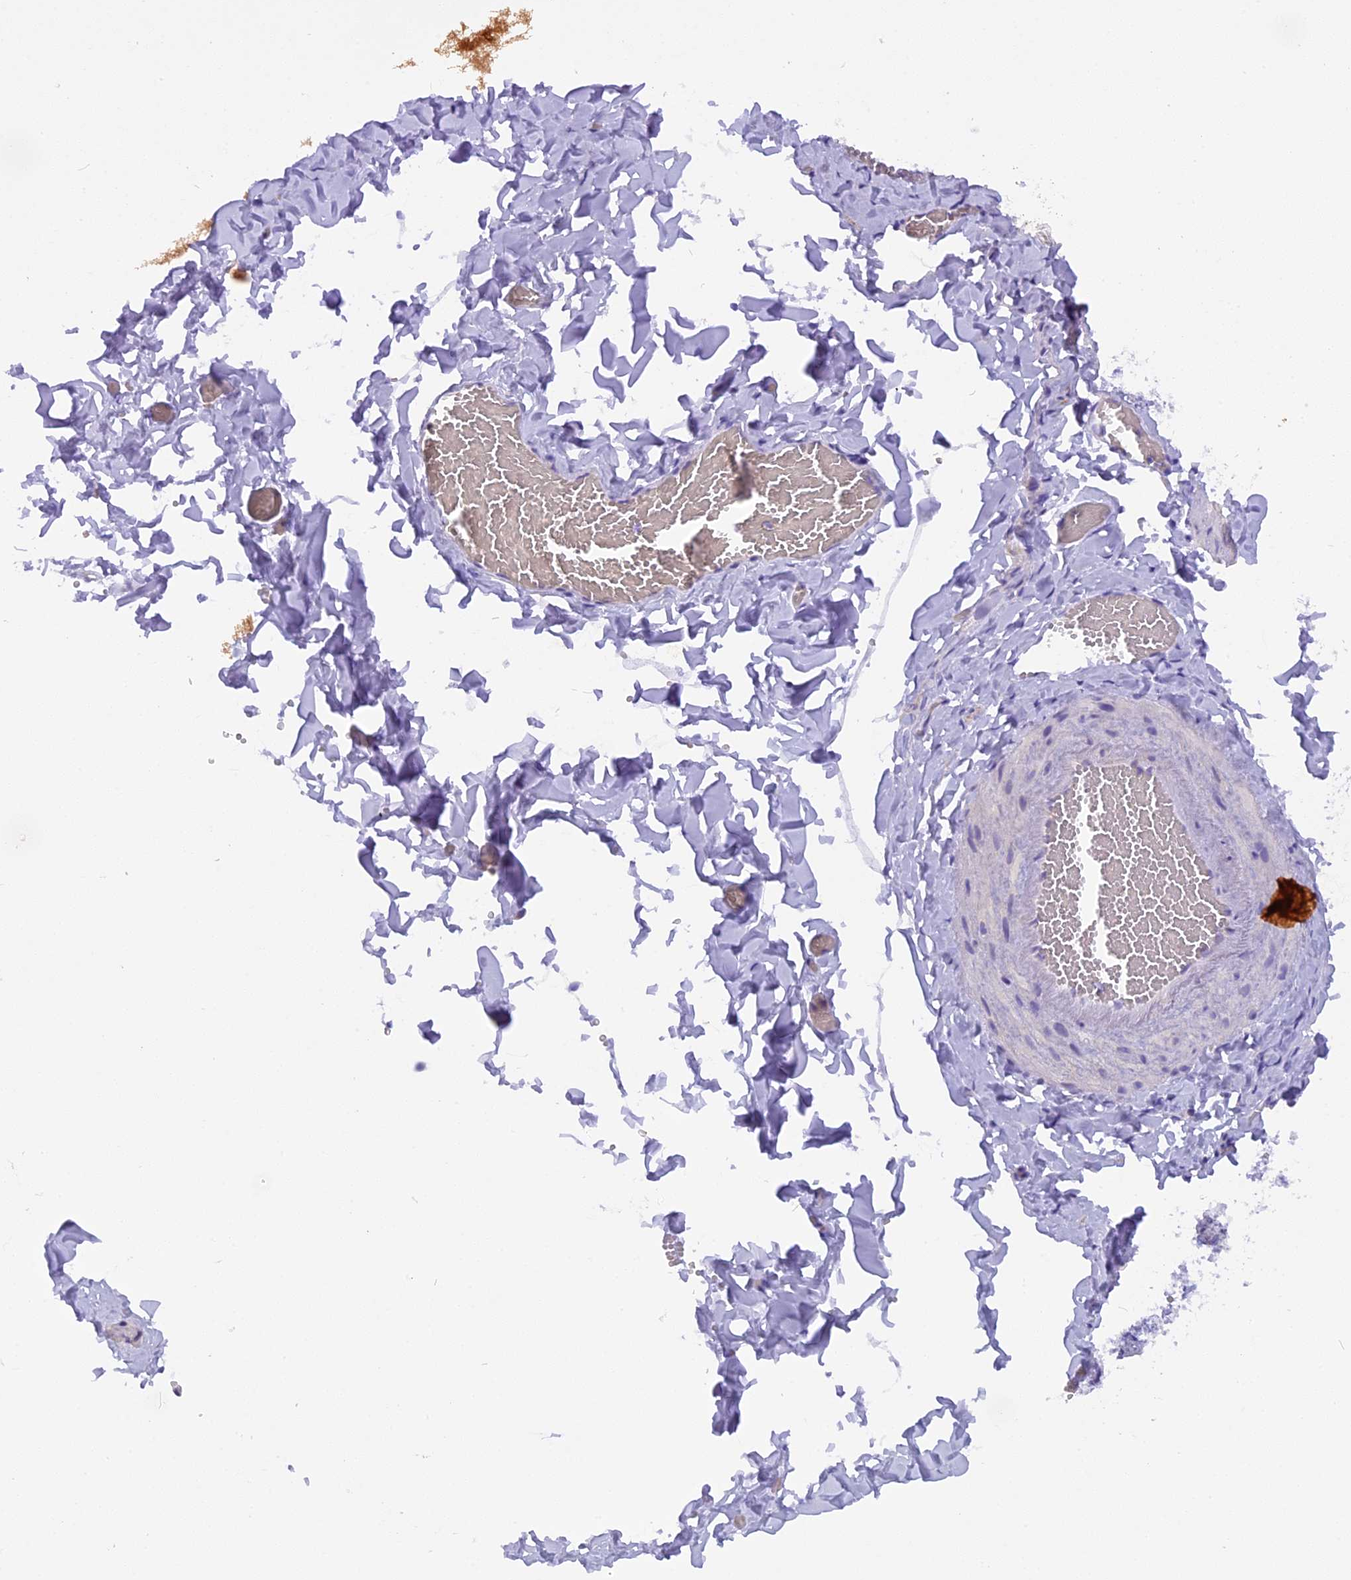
{"staining": {"intensity": "negative", "quantity": "none", "location": "none"}, "tissue": "adipose tissue", "cell_type": "Adipocytes", "image_type": "normal", "snomed": [{"axis": "morphology", "description": "Normal tissue, NOS"}, {"axis": "topography", "description": "Gallbladder"}, {"axis": "topography", "description": "Peripheral nerve tissue"}], "caption": "There is no significant staining in adipocytes of adipose tissue.", "gene": "TRIM3", "patient": {"sex": "male", "age": 38}}